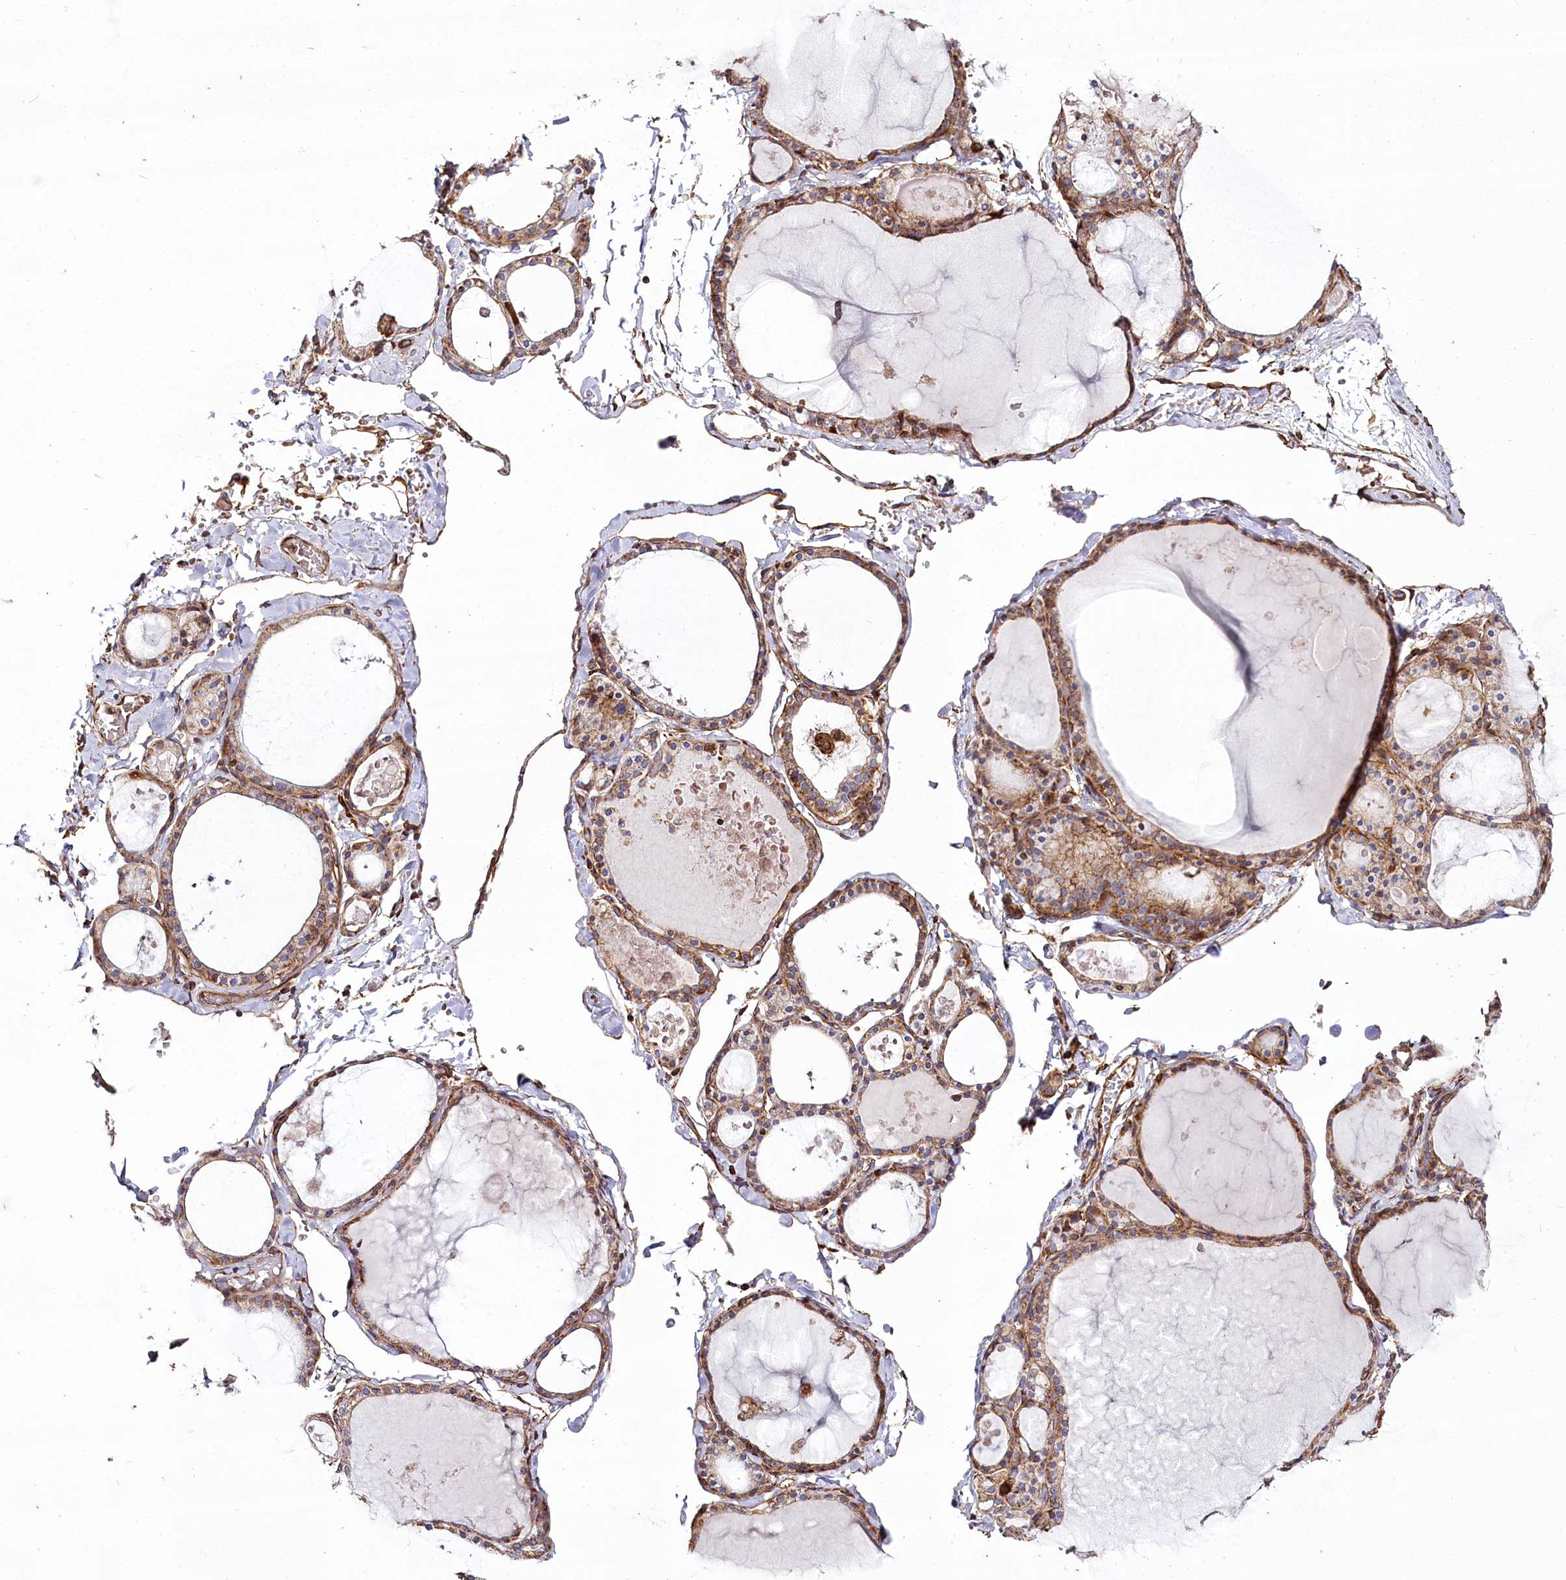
{"staining": {"intensity": "moderate", "quantity": ">75%", "location": "cytoplasmic/membranous"}, "tissue": "thyroid gland", "cell_type": "Glandular cells", "image_type": "normal", "snomed": [{"axis": "morphology", "description": "Normal tissue, NOS"}, {"axis": "topography", "description": "Thyroid gland"}], "caption": "High-magnification brightfield microscopy of unremarkable thyroid gland stained with DAB (brown) and counterstained with hematoxylin (blue). glandular cells exhibit moderate cytoplasmic/membranous expression is appreciated in approximately>75% of cells. Using DAB (3,3'-diaminobenzidine) (brown) and hematoxylin (blue) stains, captured at high magnification using brightfield microscopy.", "gene": "THUMPD3", "patient": {"sex": "male", "age": 56}}